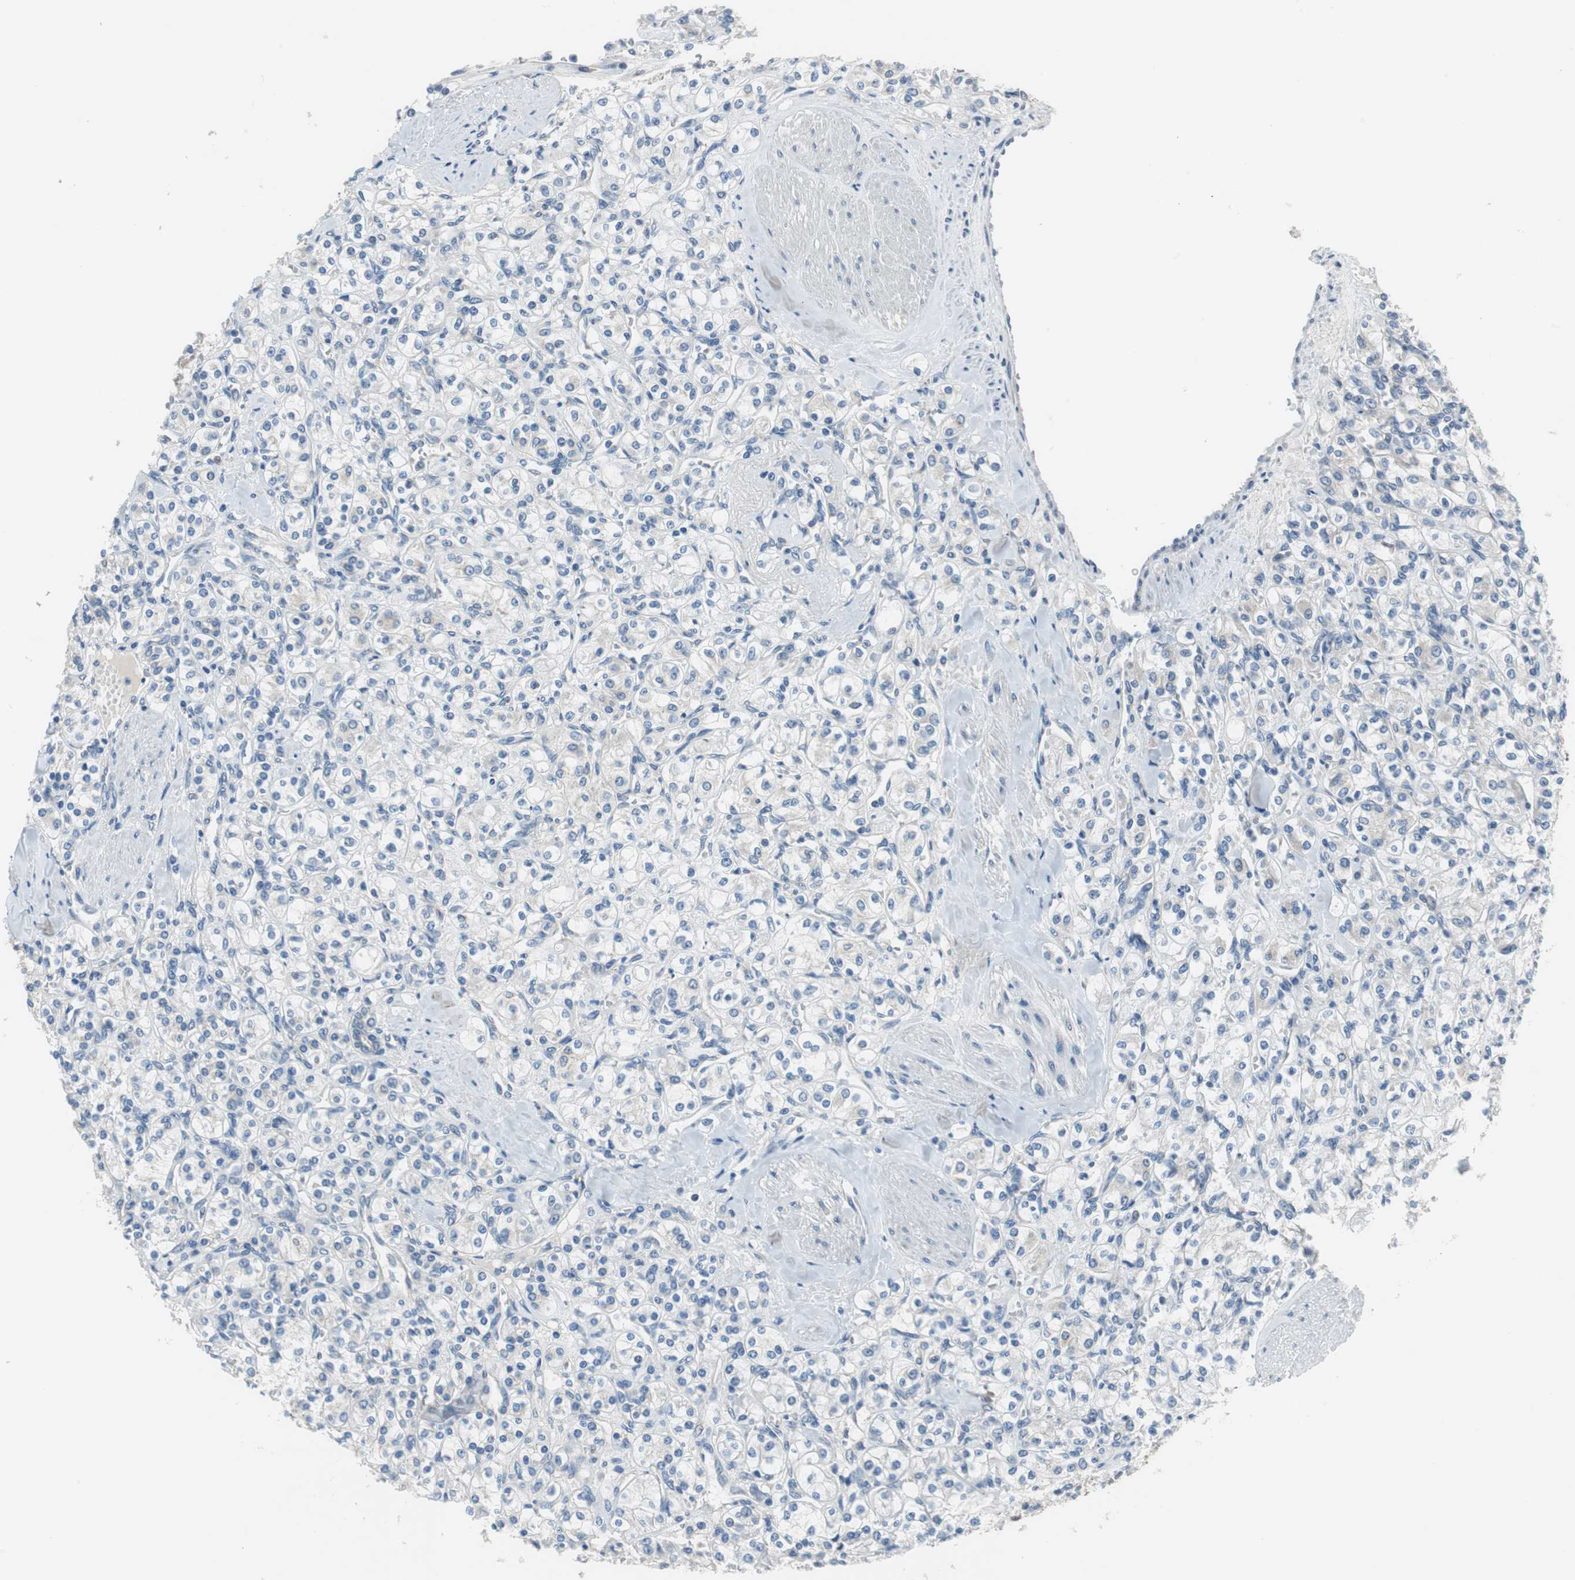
{"staining": {"intensity": "negative", "quantity": "none", "location": "none"}, "tissue": "renal cancer", "cell_type": "Tumor cells", "image_type": "cancer", "snomed": [{"axis": "morphology", "description": "Adenocarcinoma, NOS"}, {"axis": "topography", "description": "Kidney"}], "caption": "Histopathology image shows no significant protein staining in tumor cells of renal adenocarcinoma. Nuclei are stained in blue.", "gene": "PLAA", "patient": {"sex": "male", "age": 77}}